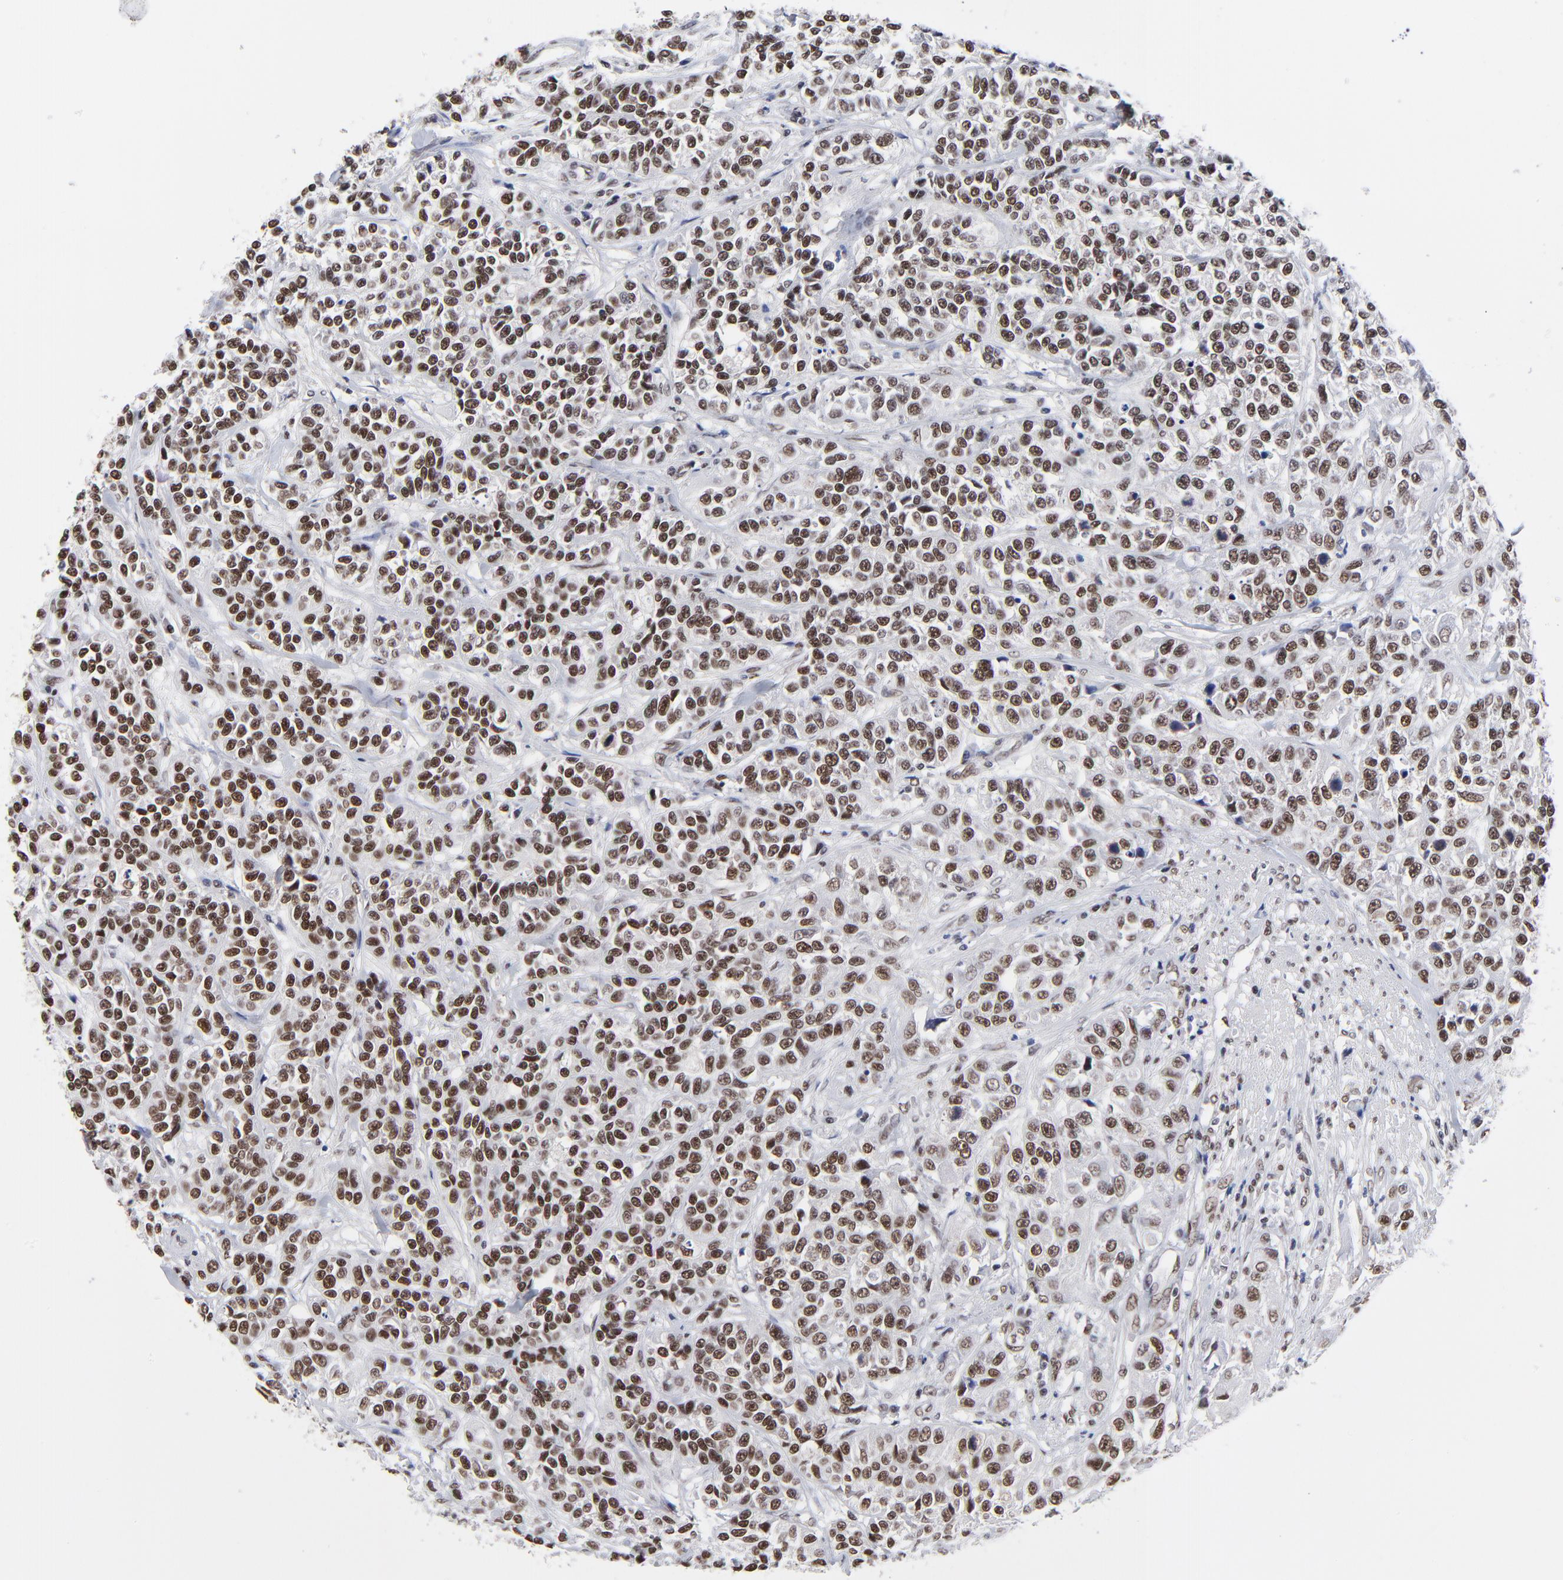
{"staining": {"intensity": "strong", "quantity": ">75%", "location": "nuclear"}, "tissue": "urothelial cancer", "cell_type": "Tumor cells", "image_type": "cancer", "snomed": [{"axis": "morphology", "description": "Urothelial carcinoma, High grade"}, {"axis": "topography", "description": "Urinary bladder"}], "caption": "Urothelial carcinoma (high-grade) tissue exhibits strong nuclear staining in about >75% of tumor cells, visualized by immunohistochemistry.", "gene": "ZMYM3", "patient": {"sex": "female", "age": 81}}